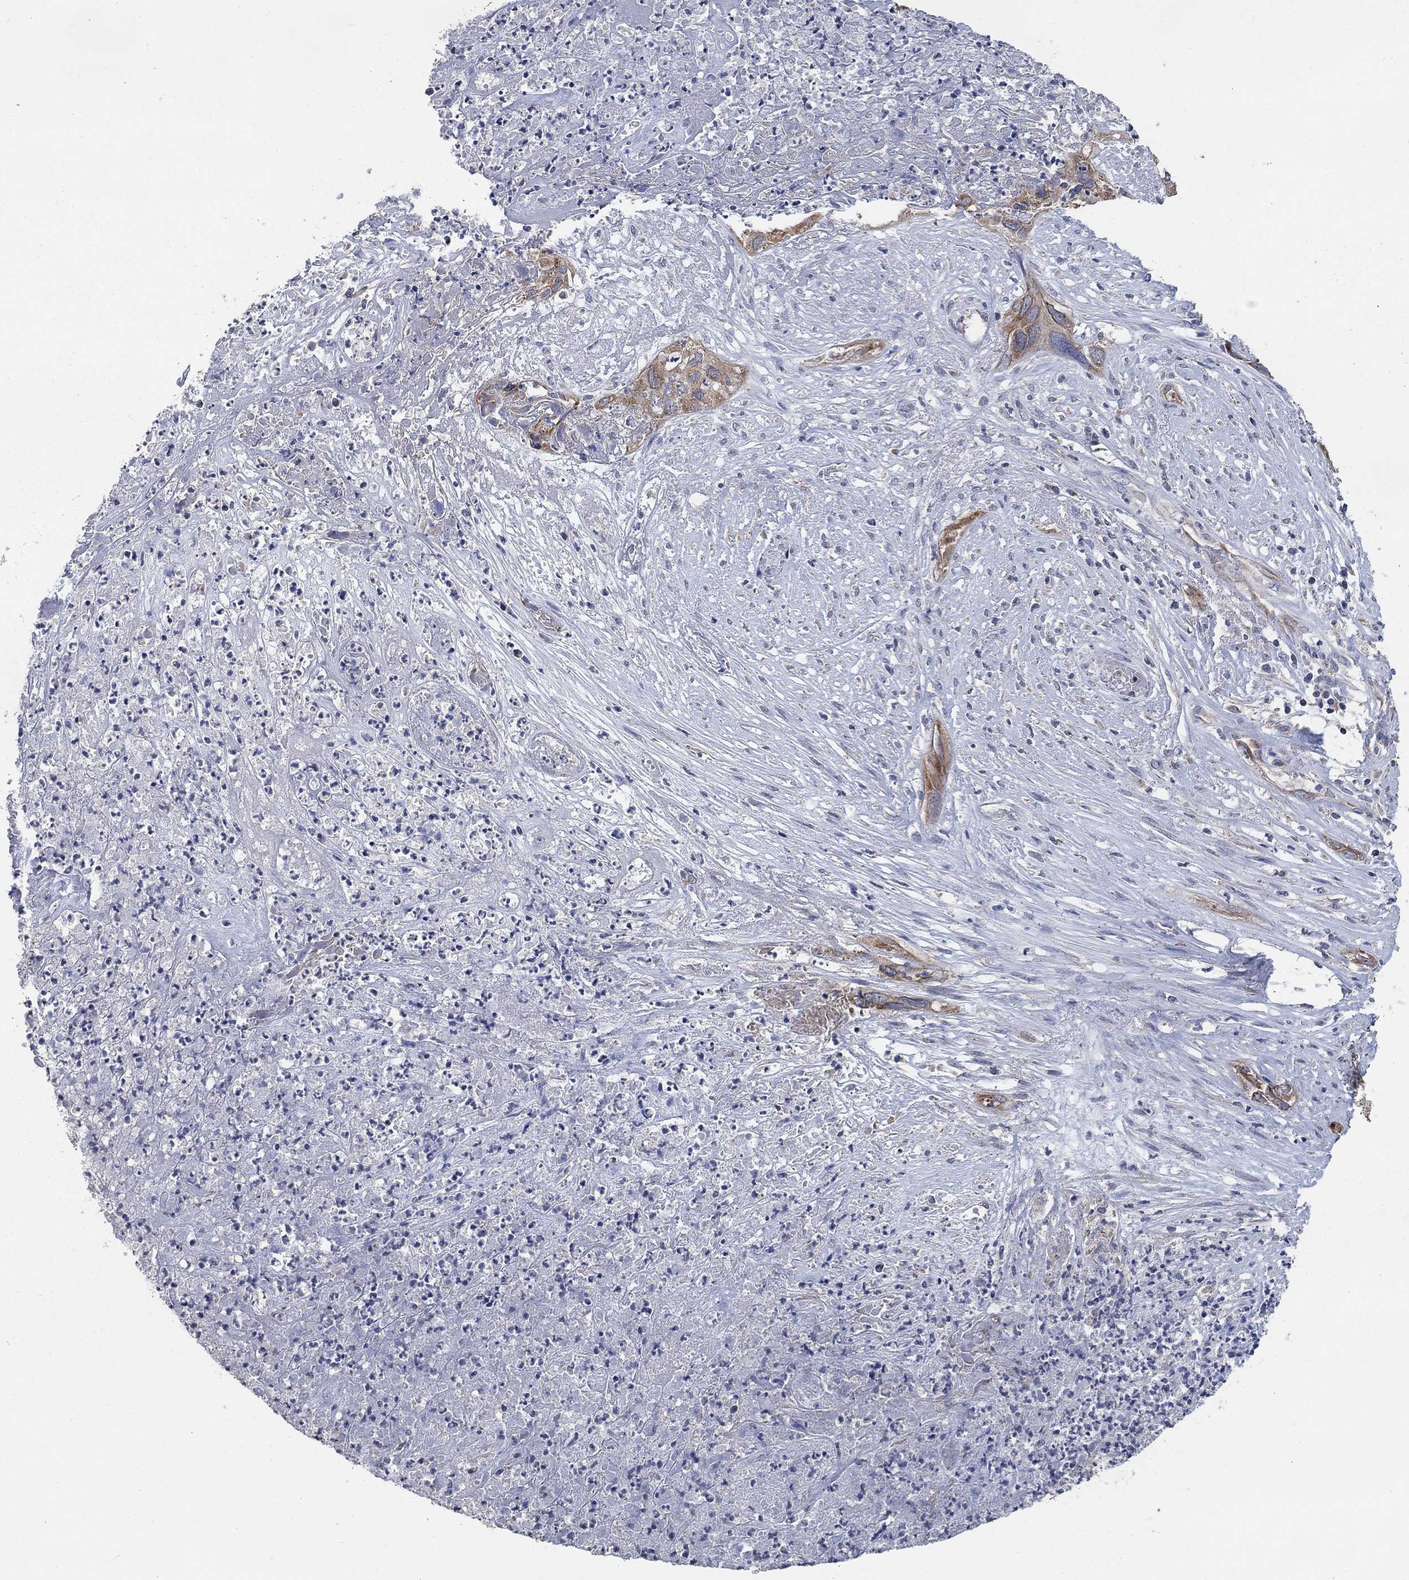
{"staining": {"intensity": "moderate", "quantity": "25%-75%", "location": "cytoplasmic/membranous"}, "tissue": "cervical cancer", "cell_type": "Tumor cells", "image_type": "cancer", "snomed": [{"axis": "morphology", "description": "Squamous cell carcinoma, NOS"}, {"axis": "topography", "description": "Cervix"}], "caption": "IHC of squamous cell carcinoma (cervical) displays medium levels of moderate cytoplasmic/membranous expression in about 25%-75% of tumor cells.", "gene": "HID1", "patient": {"sex": "female", "age": 57}}